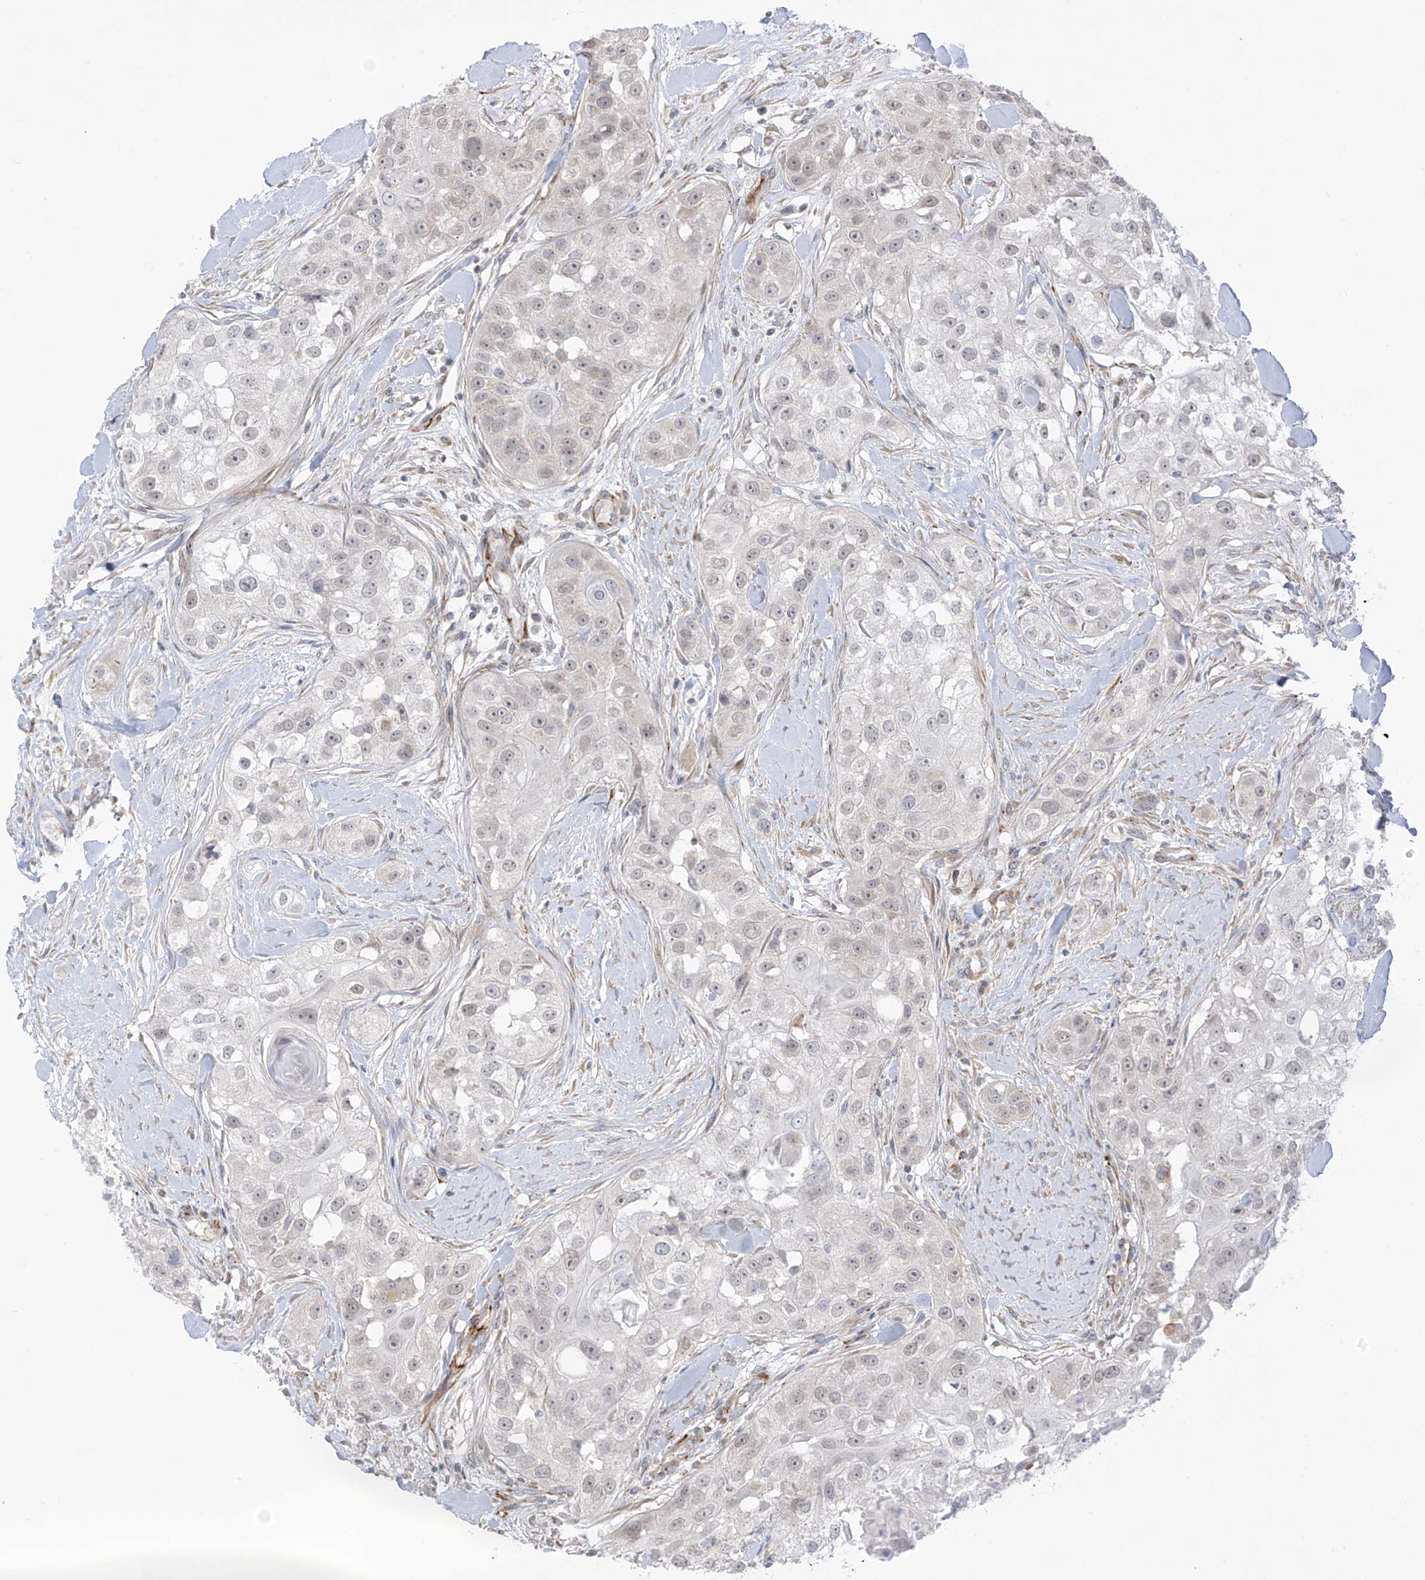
{"staining": {"intensity": "negative", "quantity": "none", "location": "none"}, "tissue": "head and neck cancer", "cell_type": "Tumor cells", "image_type": "cancer", "snomed": [{"axis": "morphology", "description": "Normal tissue, NOS"}, {"axis": "morphology", "description": "Squamous cell carcinoma, NOS"}, {"axis": "topography", "description": "Skeletal muscle"}, {"axis": "topography", "description": "Head-Neck"}], "caption": "Human squamous cell carcinoma (head and neck) stained for a protein using immunohistochemistry (IHC) exhibits no staining in tumor cells.", "gene": "HS6ST2", "patient": {"sex": "male", "age": 51}}